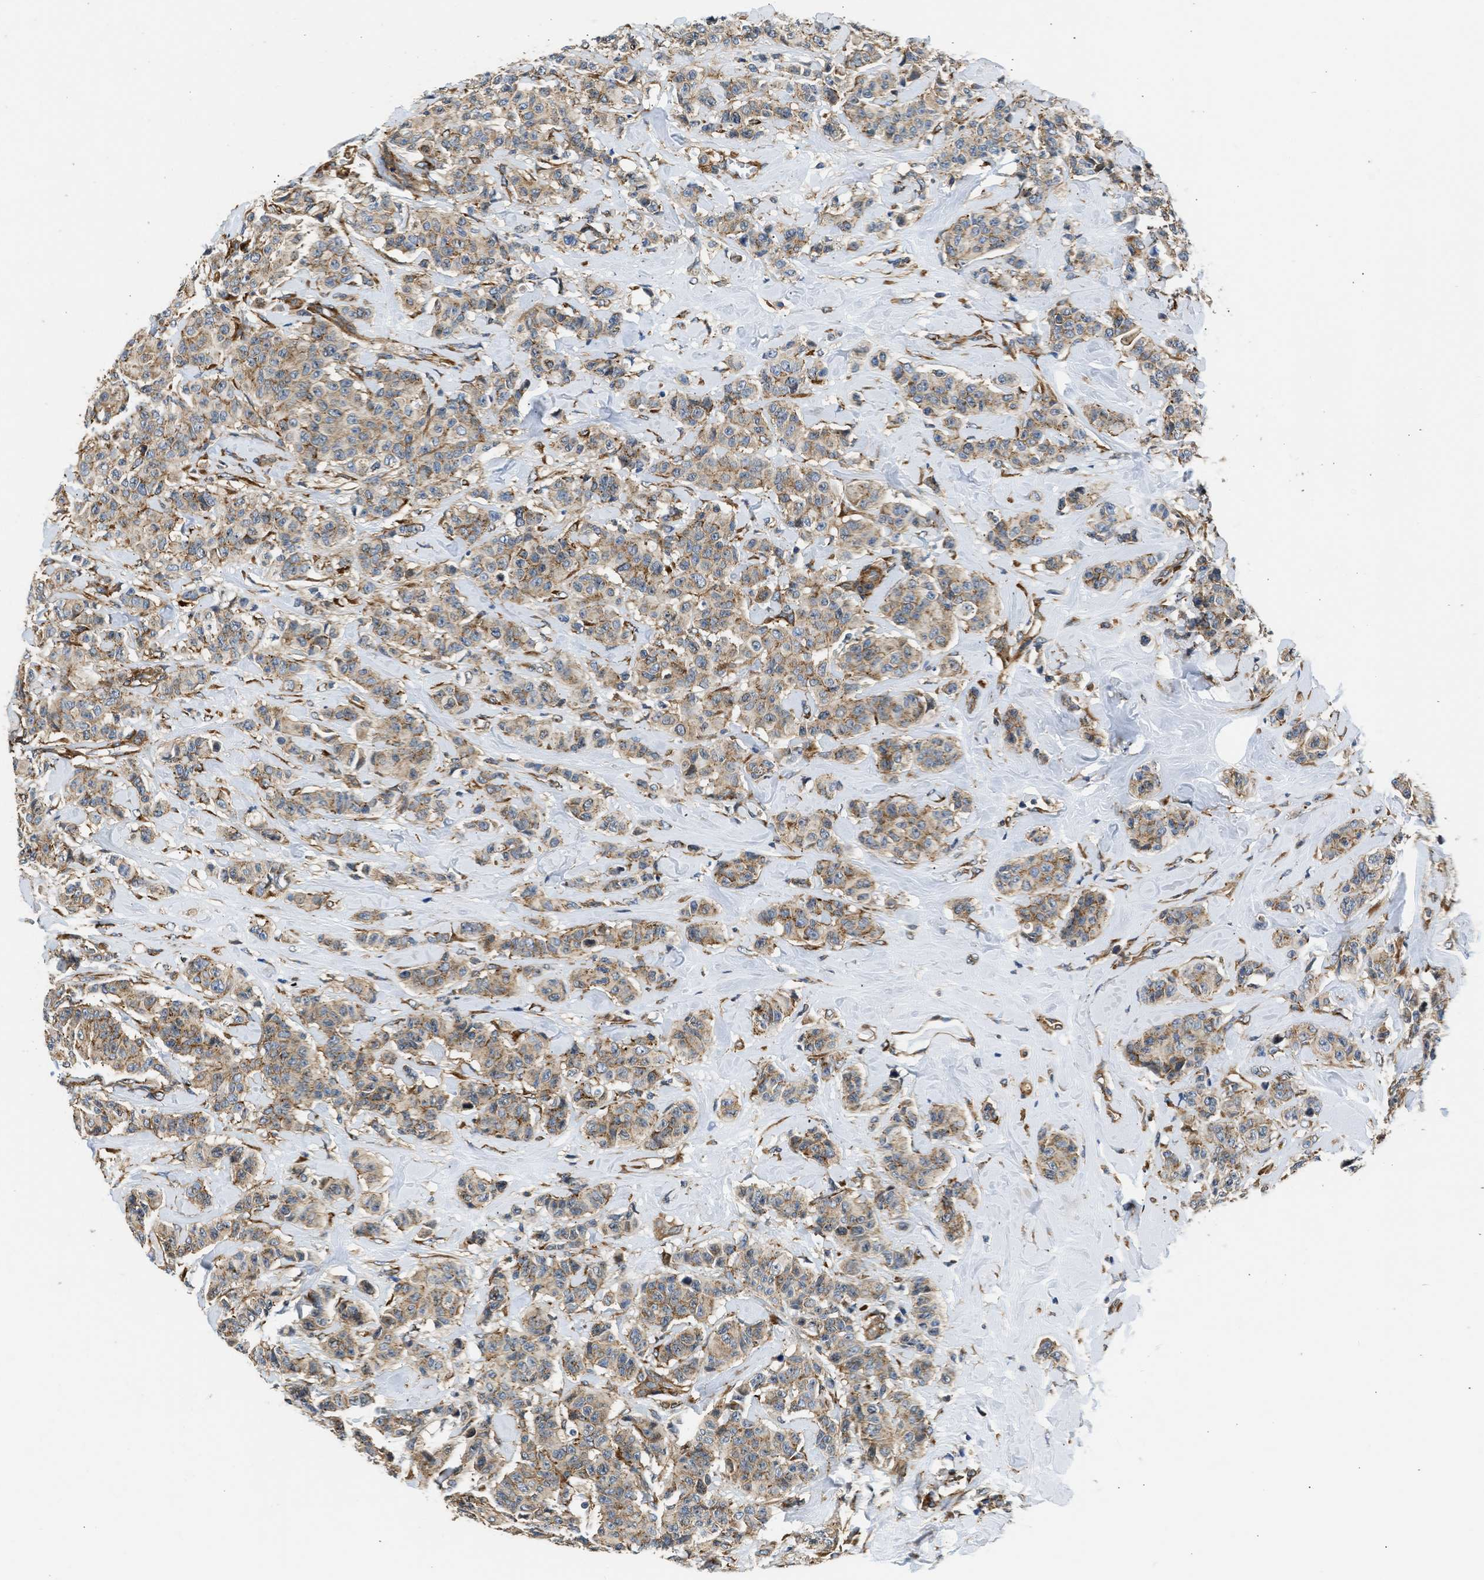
{"staining": {"intensity": "moderate", "quantity": ">75%", "location": "cytoplasmic/membranous"}, "tissue": "breast cancer", "cell_type": "Tumor cells", "image_type": "cancer", "snomed": [{"axis": "morphology", "description": "Normal tissue, NOS"}, {"axis": "morphology", "description": "Duct carcinoma"}, {"axis": "topography", "description": "Breast"}], "caption": "Immunohistochemical staining of human breast infiltrating ductal carcinoma demonstrates medium levels of moderate cytoplasmic/membranous staining in about >75% of tumor cells. Using DAB (brown) and hematoxylin (blue) stains, captured at high magnification using brightfield microscopy.", "gene": "SEPTIN2", "patient": {"sex": "female", "age": 40}}